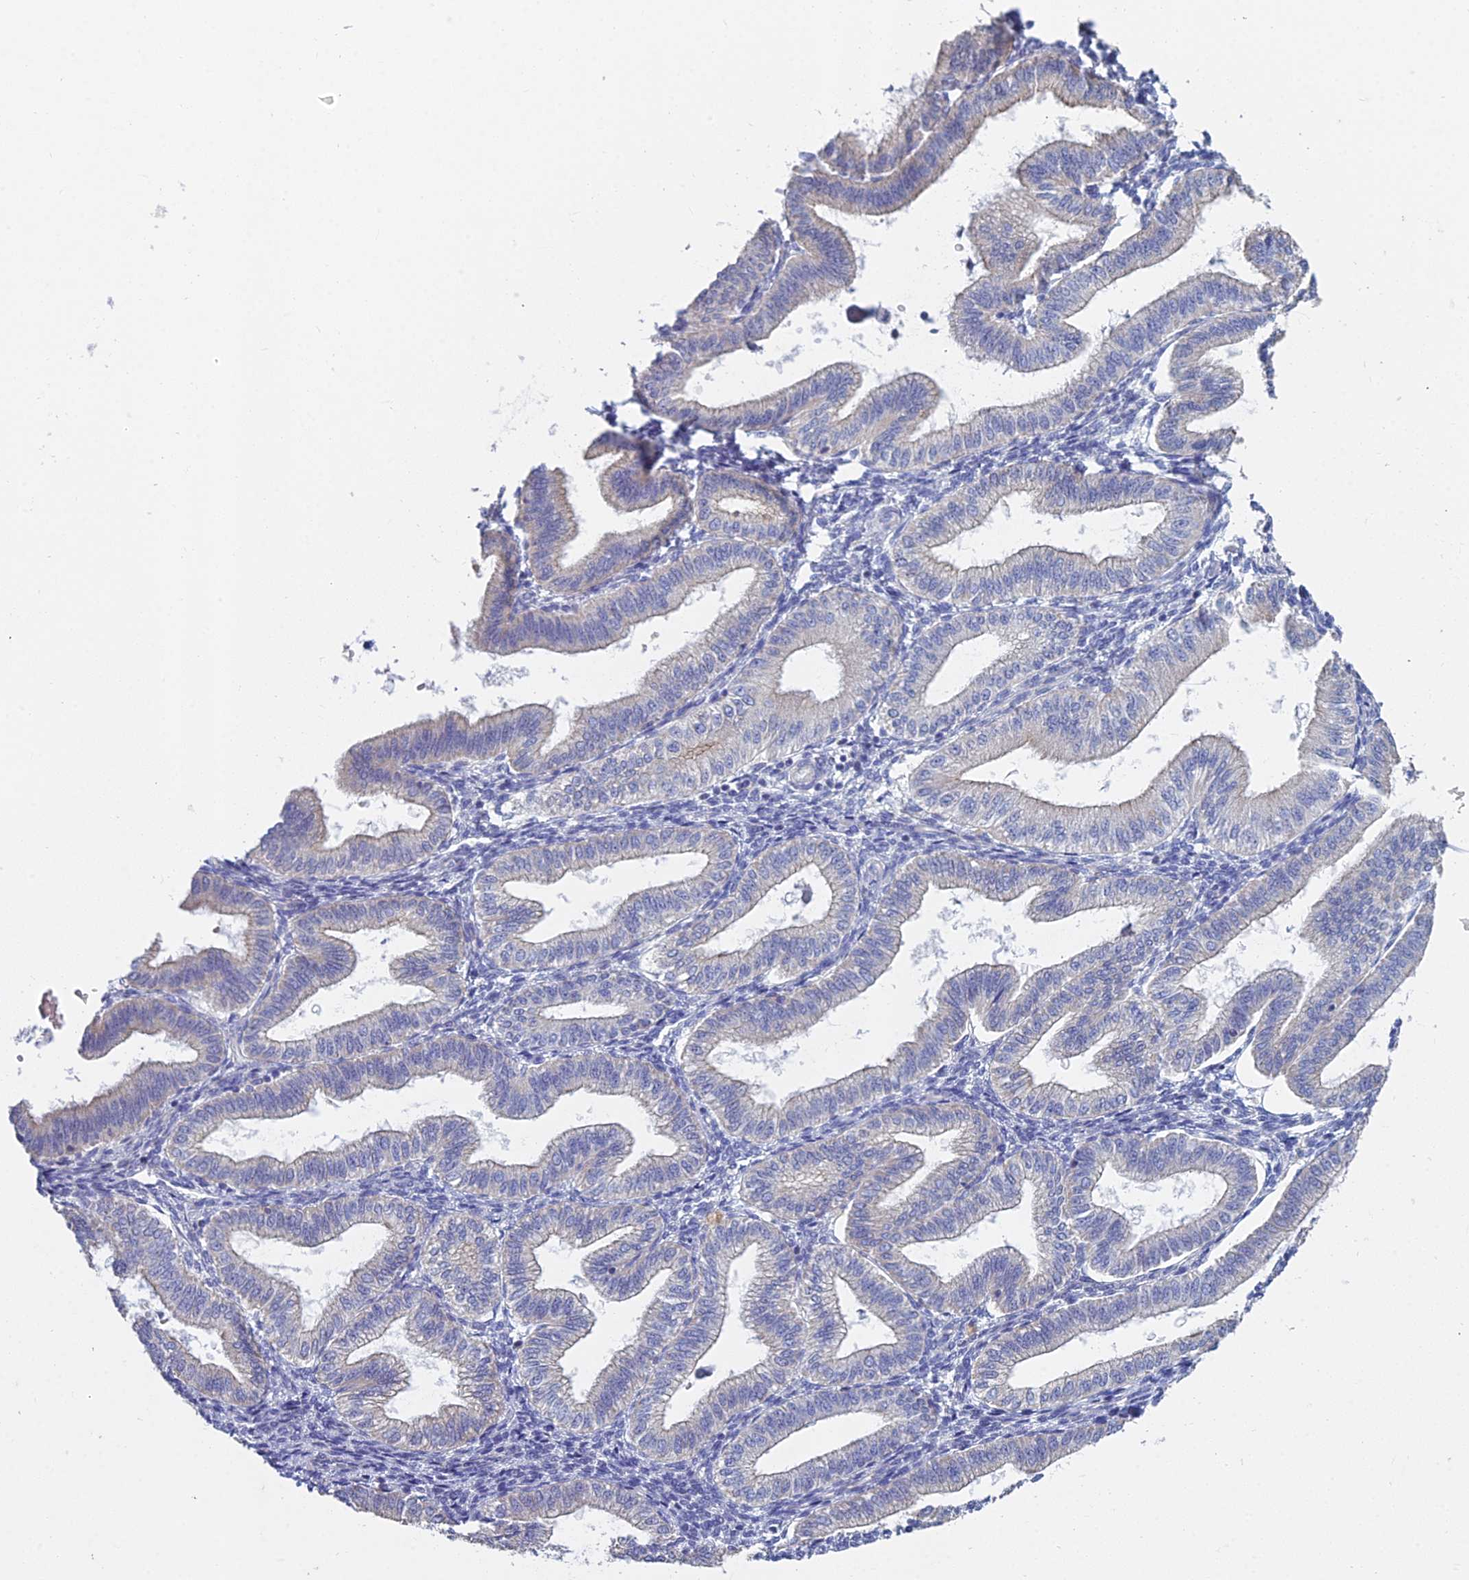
{"staining": {"intensity": "weak", "quantity": "<25%", "location": "cytoplasmic/membranous"}, "tissue": "endometrium", "cell_type": "Cells in endometrial stroma", "image_type": "normal", "snomed": [{"axis": "morphology", "description": "Normal tissue, NOS"}, {"axis": "topography", "description": "Endometrium"}], "caption": "A micrograph of endometrium stained for a protein shows no brown staining in cells in endometrial stroma. (Stains: DAB IHC with hematoxylin counter stain, Microscopy: brightfield microscopy at high magnification).", "gene": "CRACR2B", "patient": {"sex": "female", "age": 39}}